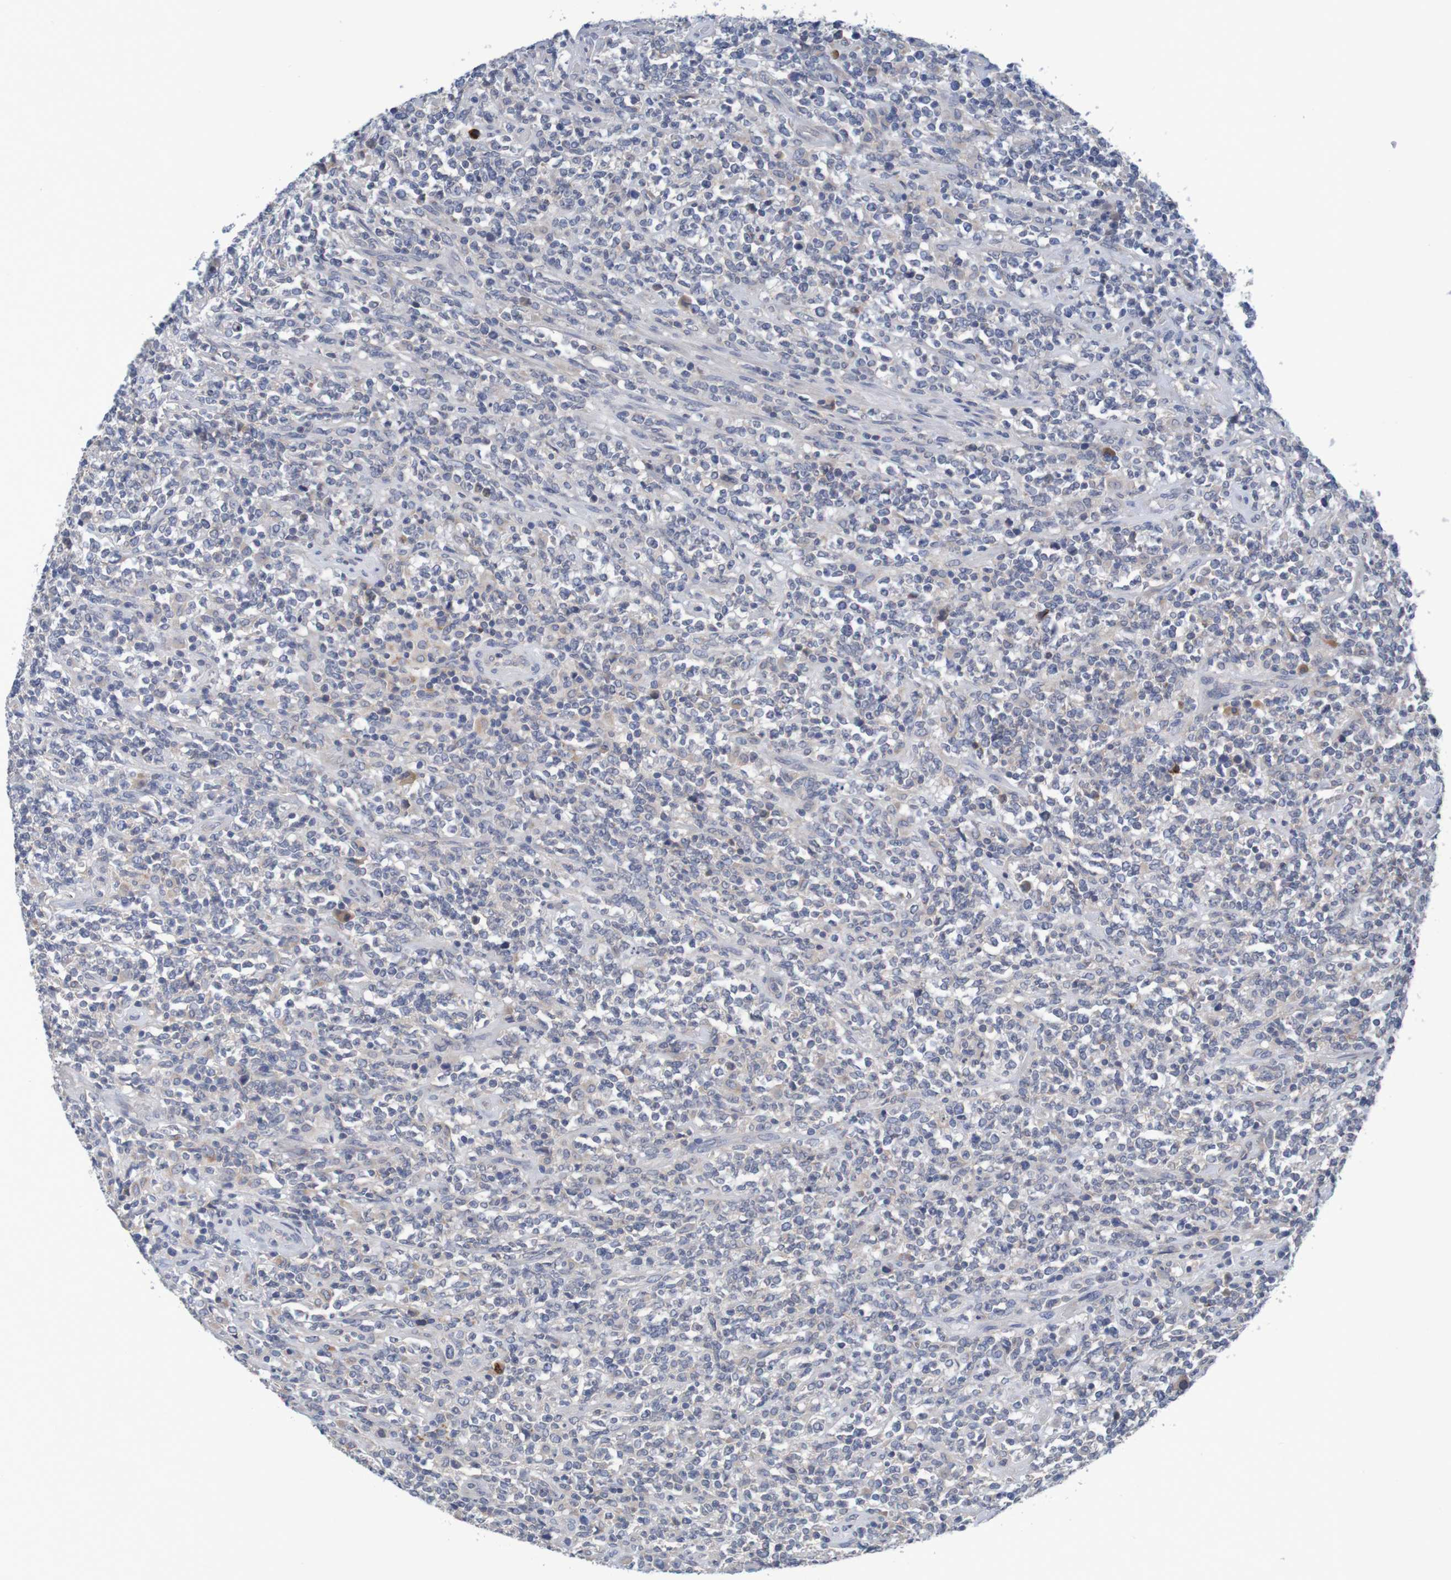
{"staining": {"intensity": "weak", "quantity": "<25%", "location": "cytoplasmic/membranous"}, "tissue": "lymphoma", "cell_type": "Tumor cells", "image_type": "cancer", "snomed": [{"axis": "morphology", "description": "Malignant lymphoma, non-Hodgkin's type, High grade"}, {"axis": "topography", "description": "Soft tissue"}], "caption": "DAB immunohistochemical staining of malignant lymphoma, non-Hodgkin's type (high-grade) demonstrates no significant positivity in tumor cells.", "gene": "LTA", "patient": {"sex": "male", "age": 18}}